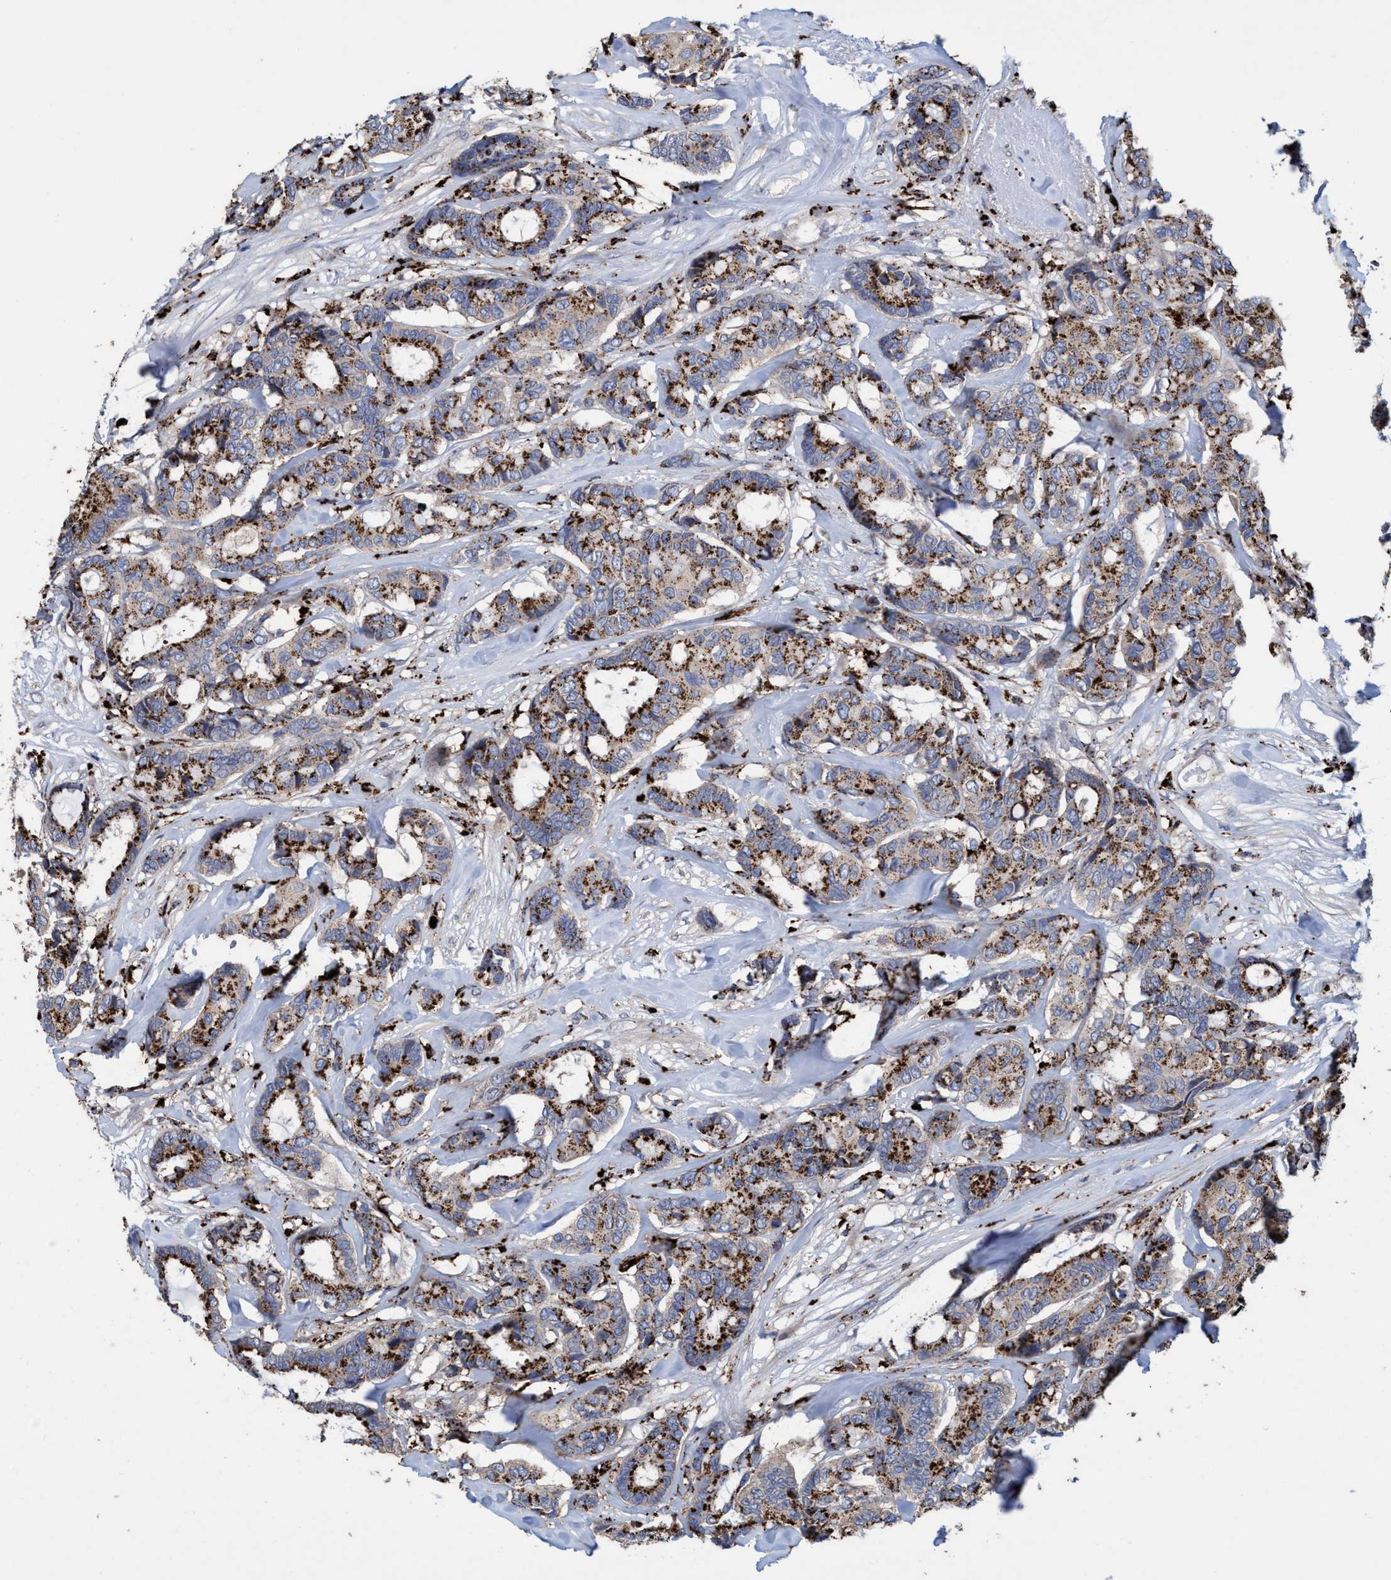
{"staining": {"intensity": "strong", "quantity": ">75%", "location": "cytoplasmic/membranous"}, "tissue": "breast cancer", "cell_type": "Tumor cells", "image_type": "cancer", "snomed": [{"axis": "morphology", "description": "Duct carcinoma"}, {"axis": "topography", "description": "Breast"}], "caption": "Breast cancer stained for a protein reveals strong cytoplasmic/membranous positivity in tumor cells. (IHC, brightfield microscopy, high magnification).", "gene": "BBS9", "patient": {"sex": "female", "age": 87}}